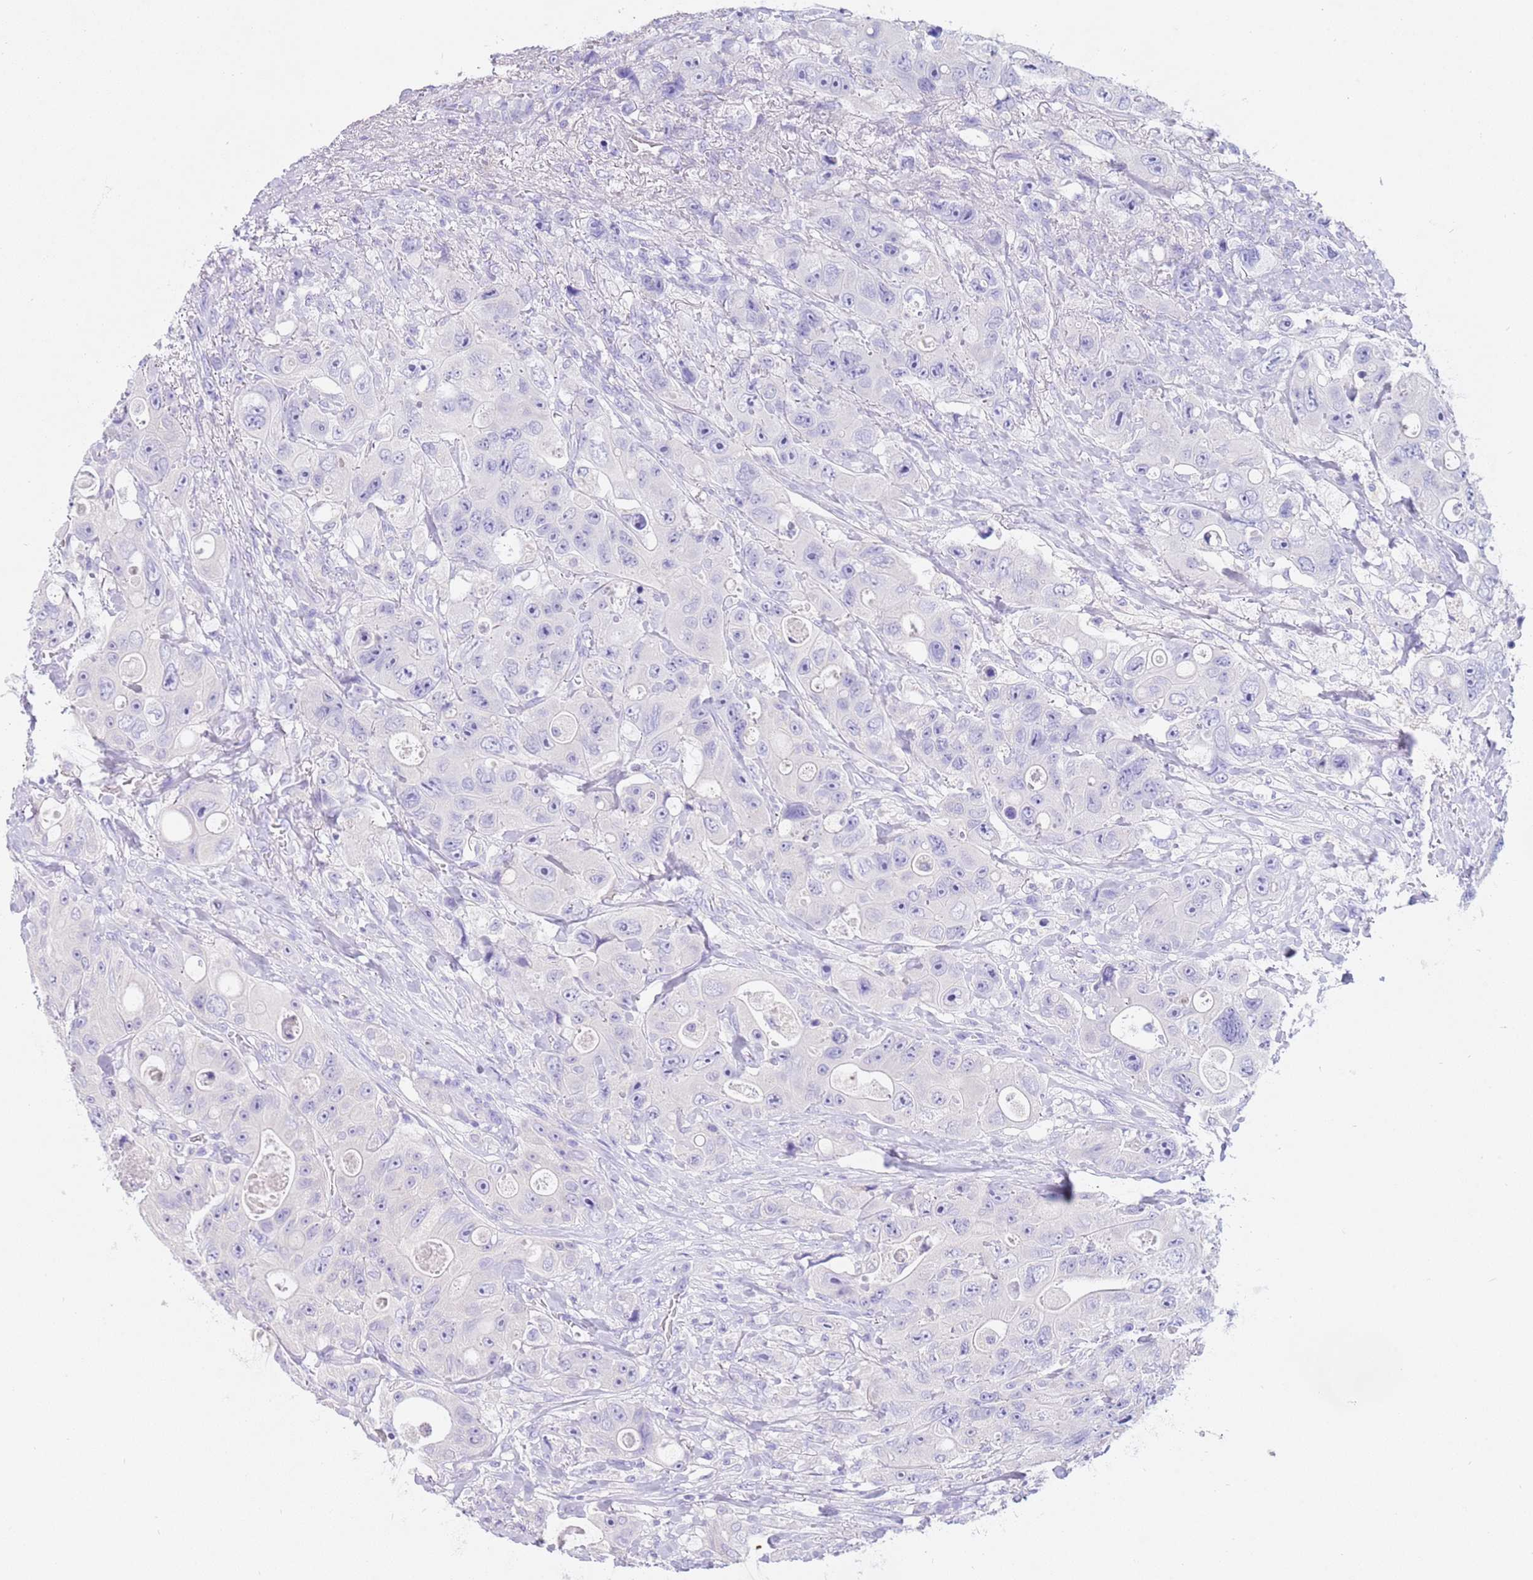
{"staining": {"intensity": "negative", "quantity": "none", "location": "none"}, "tissue": "colorectal cancer", "cell_type": "Tumor cells", "image_type": "cancer", "snomed": [{"axis": "morphology", "description": "Adenocarcinoma, NOS"}, {"axis": "topography", "description": "Colon"}], "caption": "Immunohistochemistry (IHC) of human colorectal cancer exhibits no expression in tumor cells.", "gene": "CPB1", "patient": {"sex": "female", "age": 46}}